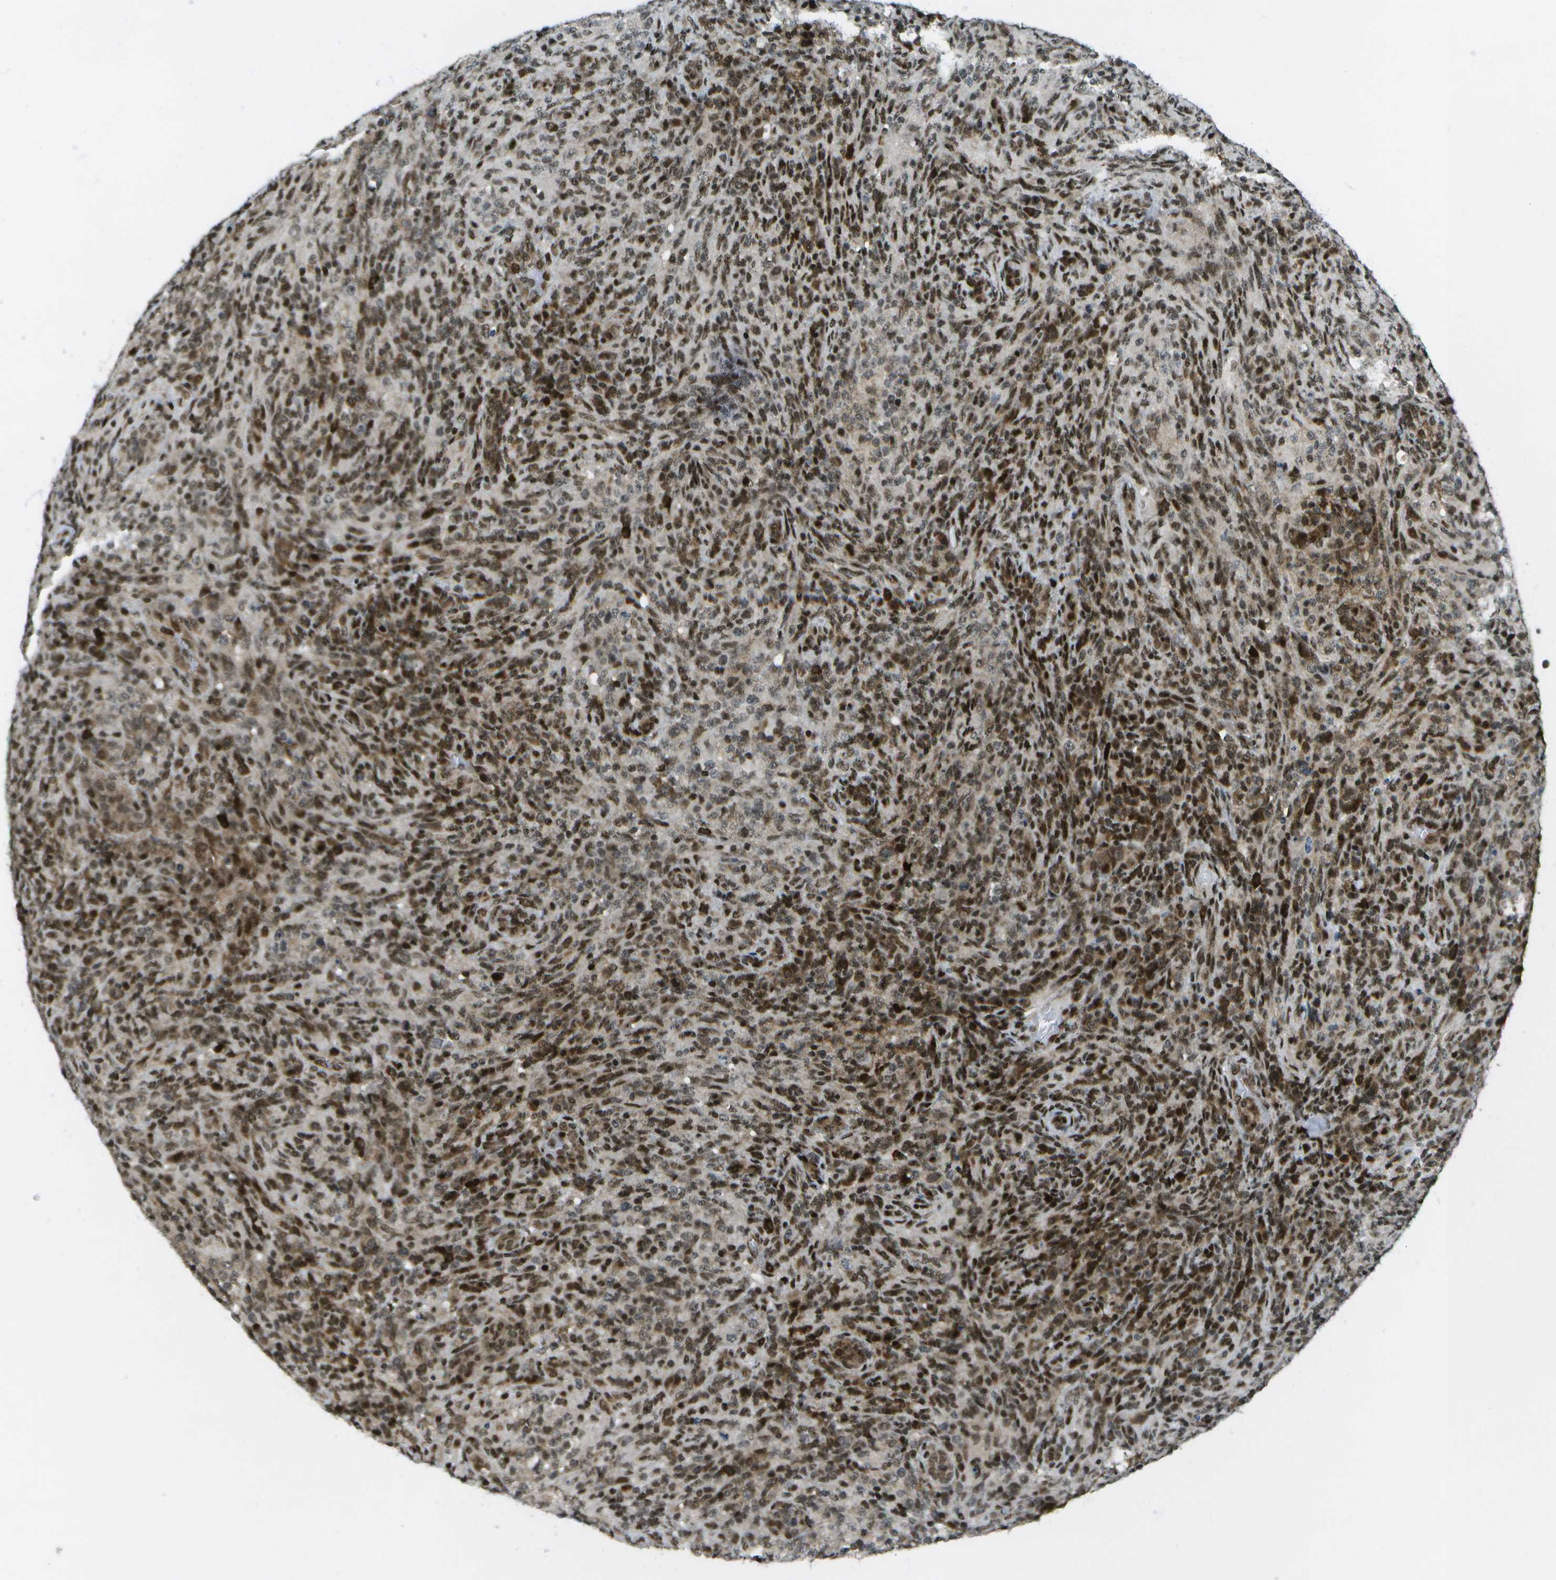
{"staining": {"intensity": "moderate", "quantity": "25%-75%", "location": "cytoplasmic/membranous,nuclear"}, "tissue": "lymphoma", "cell_type": "Tumor cells", "image_type": "cancer", "snomed": [{"axis": "morphology", "description": "Malignant lymphoma, non-Hodgkin's type, High grade"}, {"axis": "topography", "description": "Lymph node"}], "caption": "The immunohistochemical stain highlights moderate cytoplasmic/membranous and nuclear staining in tumor cells of high-grade malignant lymphoma, non-Hodgkin's type tissue. (DAB = brown stain, brightfield microscopy at high magnification).", "gene": "IRF7", "patient": {"sex": "female", "age": 76}}